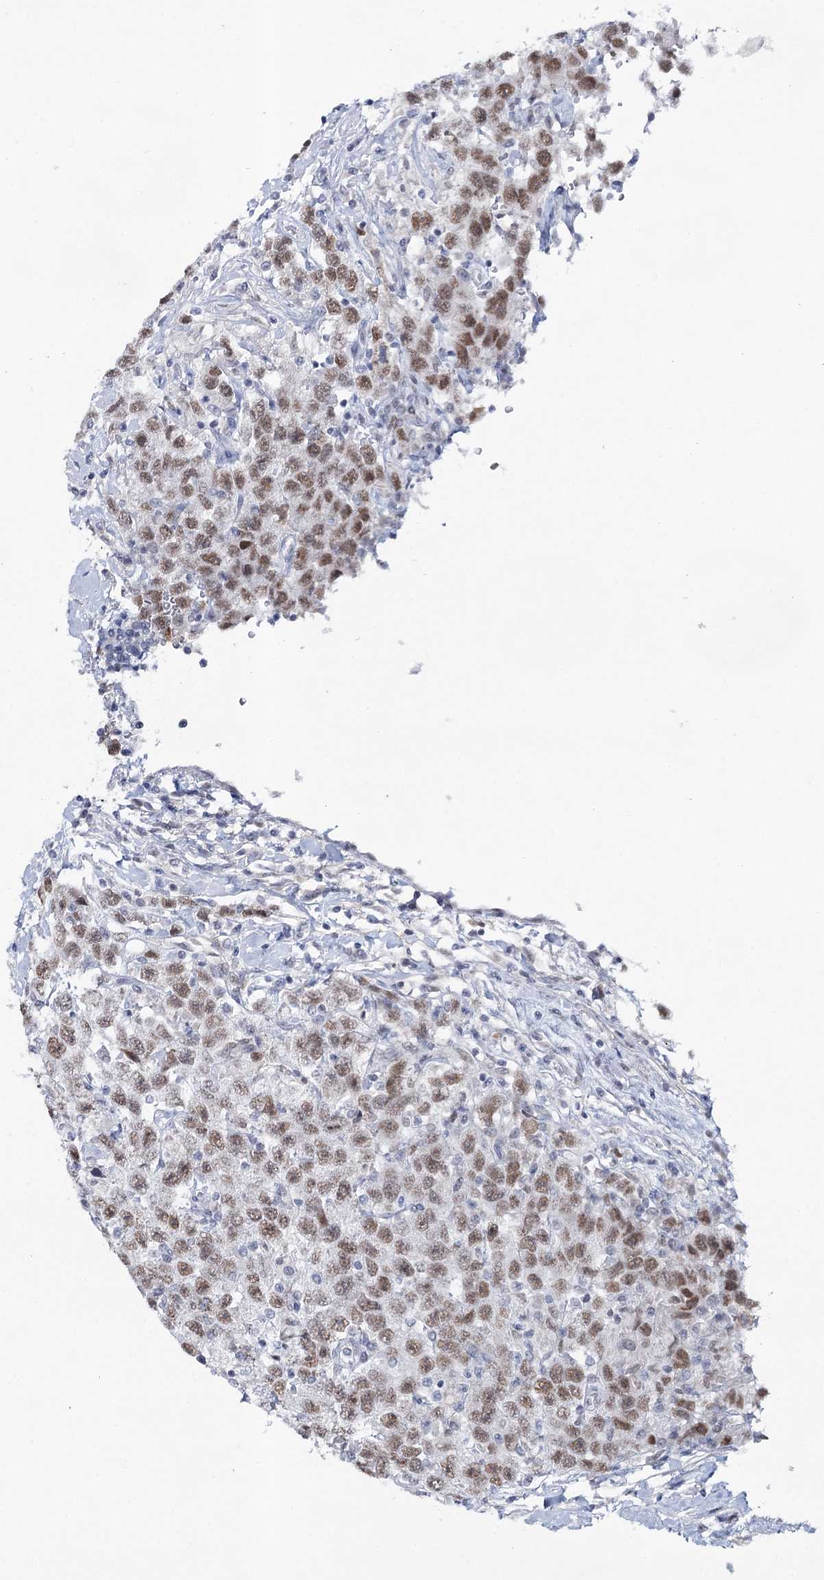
{"staining": {"intensity": "moderate", "quantity": ">75%", "location": "nuclear"}, "tissue": "testis cancer", "cell_type": "Tumor cells", "image_type": "cancer", "snomed": [{"axis": "morphology", "description": "Seminoma, NOS"}, {"axis": "topography", "description": "Testis"}], "caption": "This is an image of immunohistochemistry staining of testis cancer, which shows moderate staining in the nuclear of tumor cells.", "gene": "ZC3H8", "patient": {"sex": "male", "age": 41}}